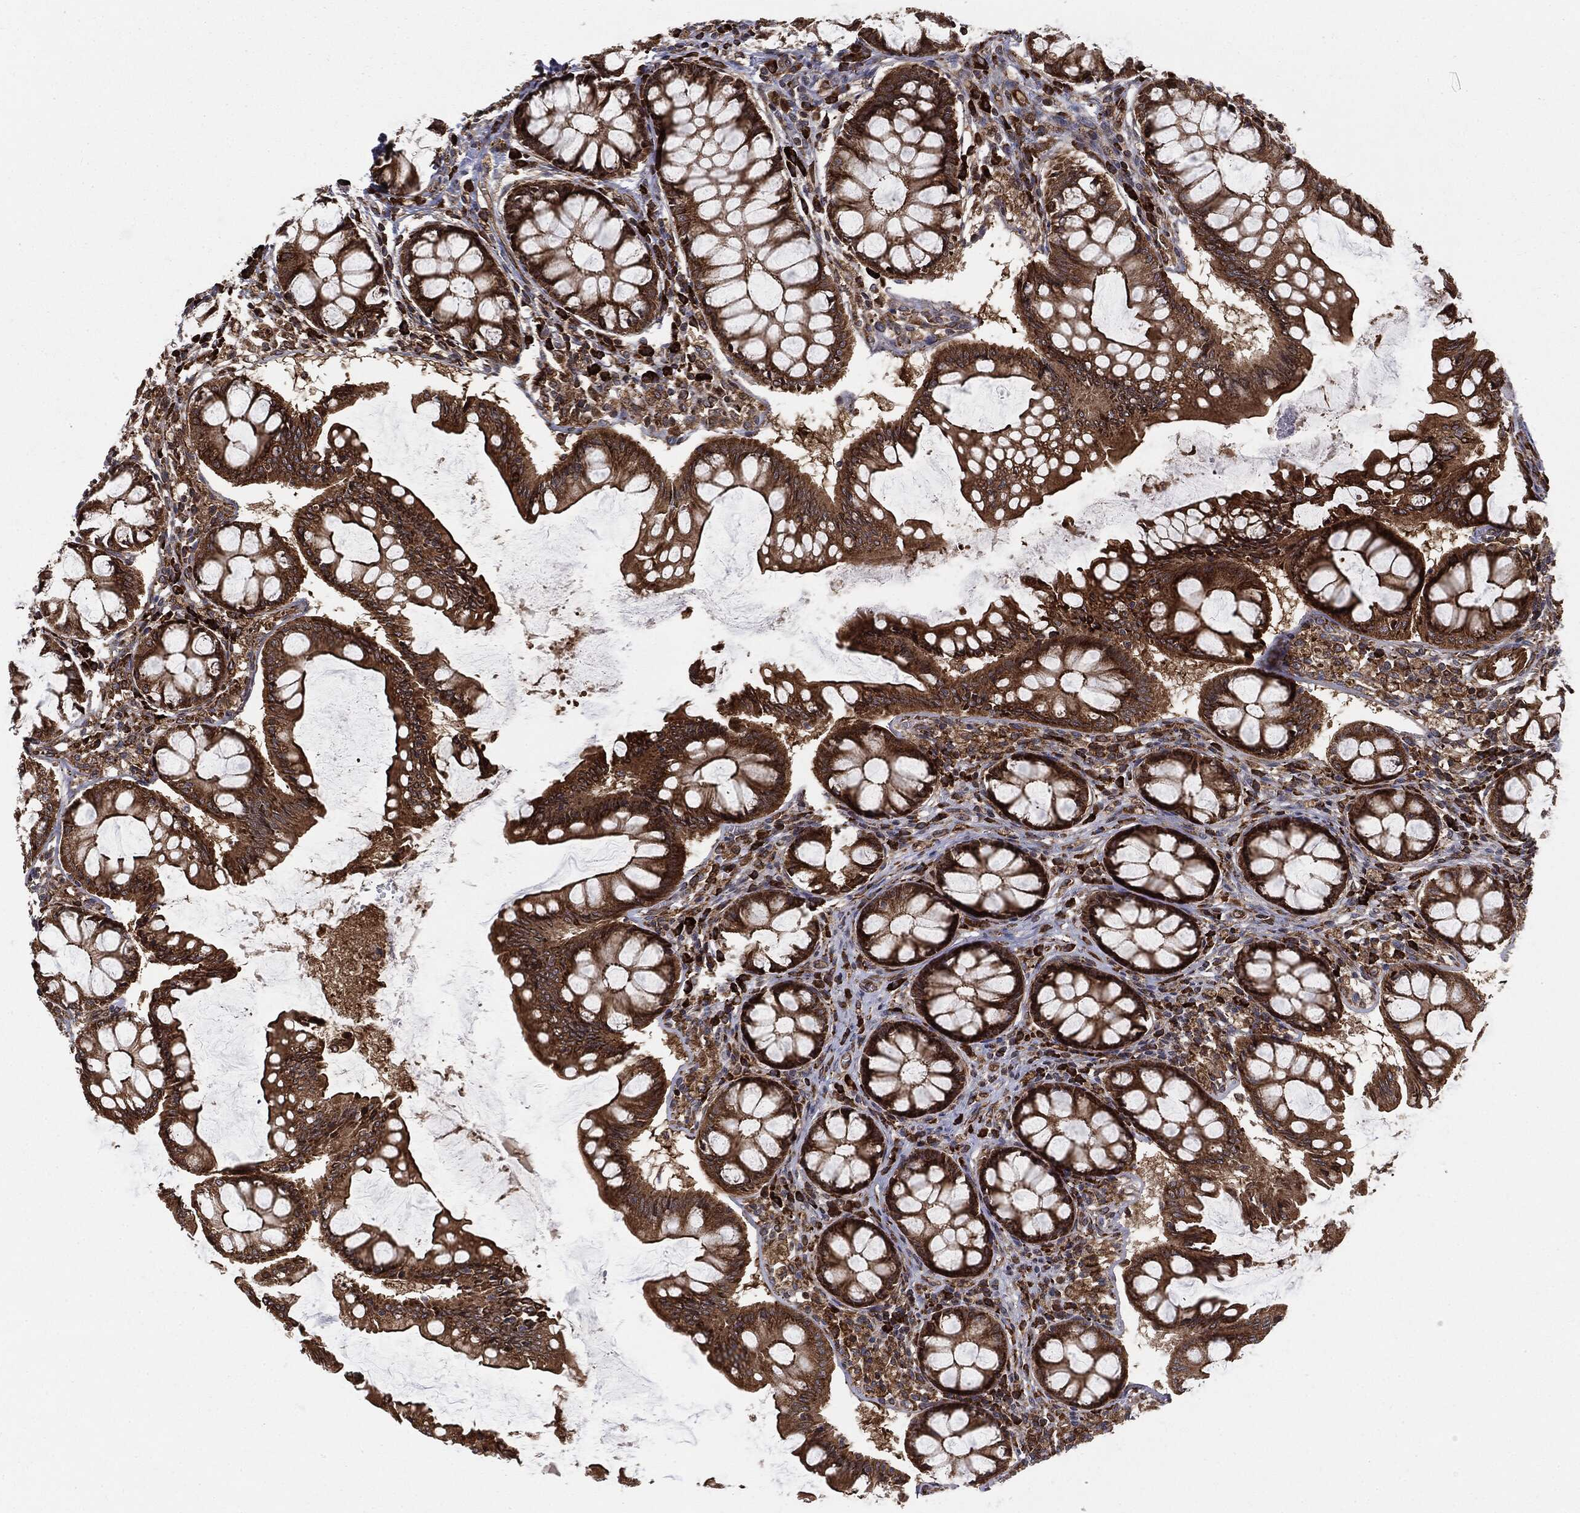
{"staining": {"intensity": "strong", "quantity": "25%-75%", "location": "cytoplasmic/membranous"}, "tissue": "colon", "cell_type": "Endothelial cells", "image_type": "normal", "snomed": [{"axis": "morphology", "description": "Normal tissue, NOS"}, {"axis": "topography", "description": "Colon"}], "caption": "Immunohistochemistry (IHC) staining of normal colon, which exhibits high levels of strong cytoplasmic/membranous staining in approximately 25%-75% of endothelial cells indicating strong cytoplasmic/membranous protein staining. The staining was performed using DAB (3,3'-diaminobenzidine) (brown) for protein detection and nuclei were counterstained in hematoxylin (blue).", "gene": "CYLD", "patient": {"sex": "female", "age": 65}}